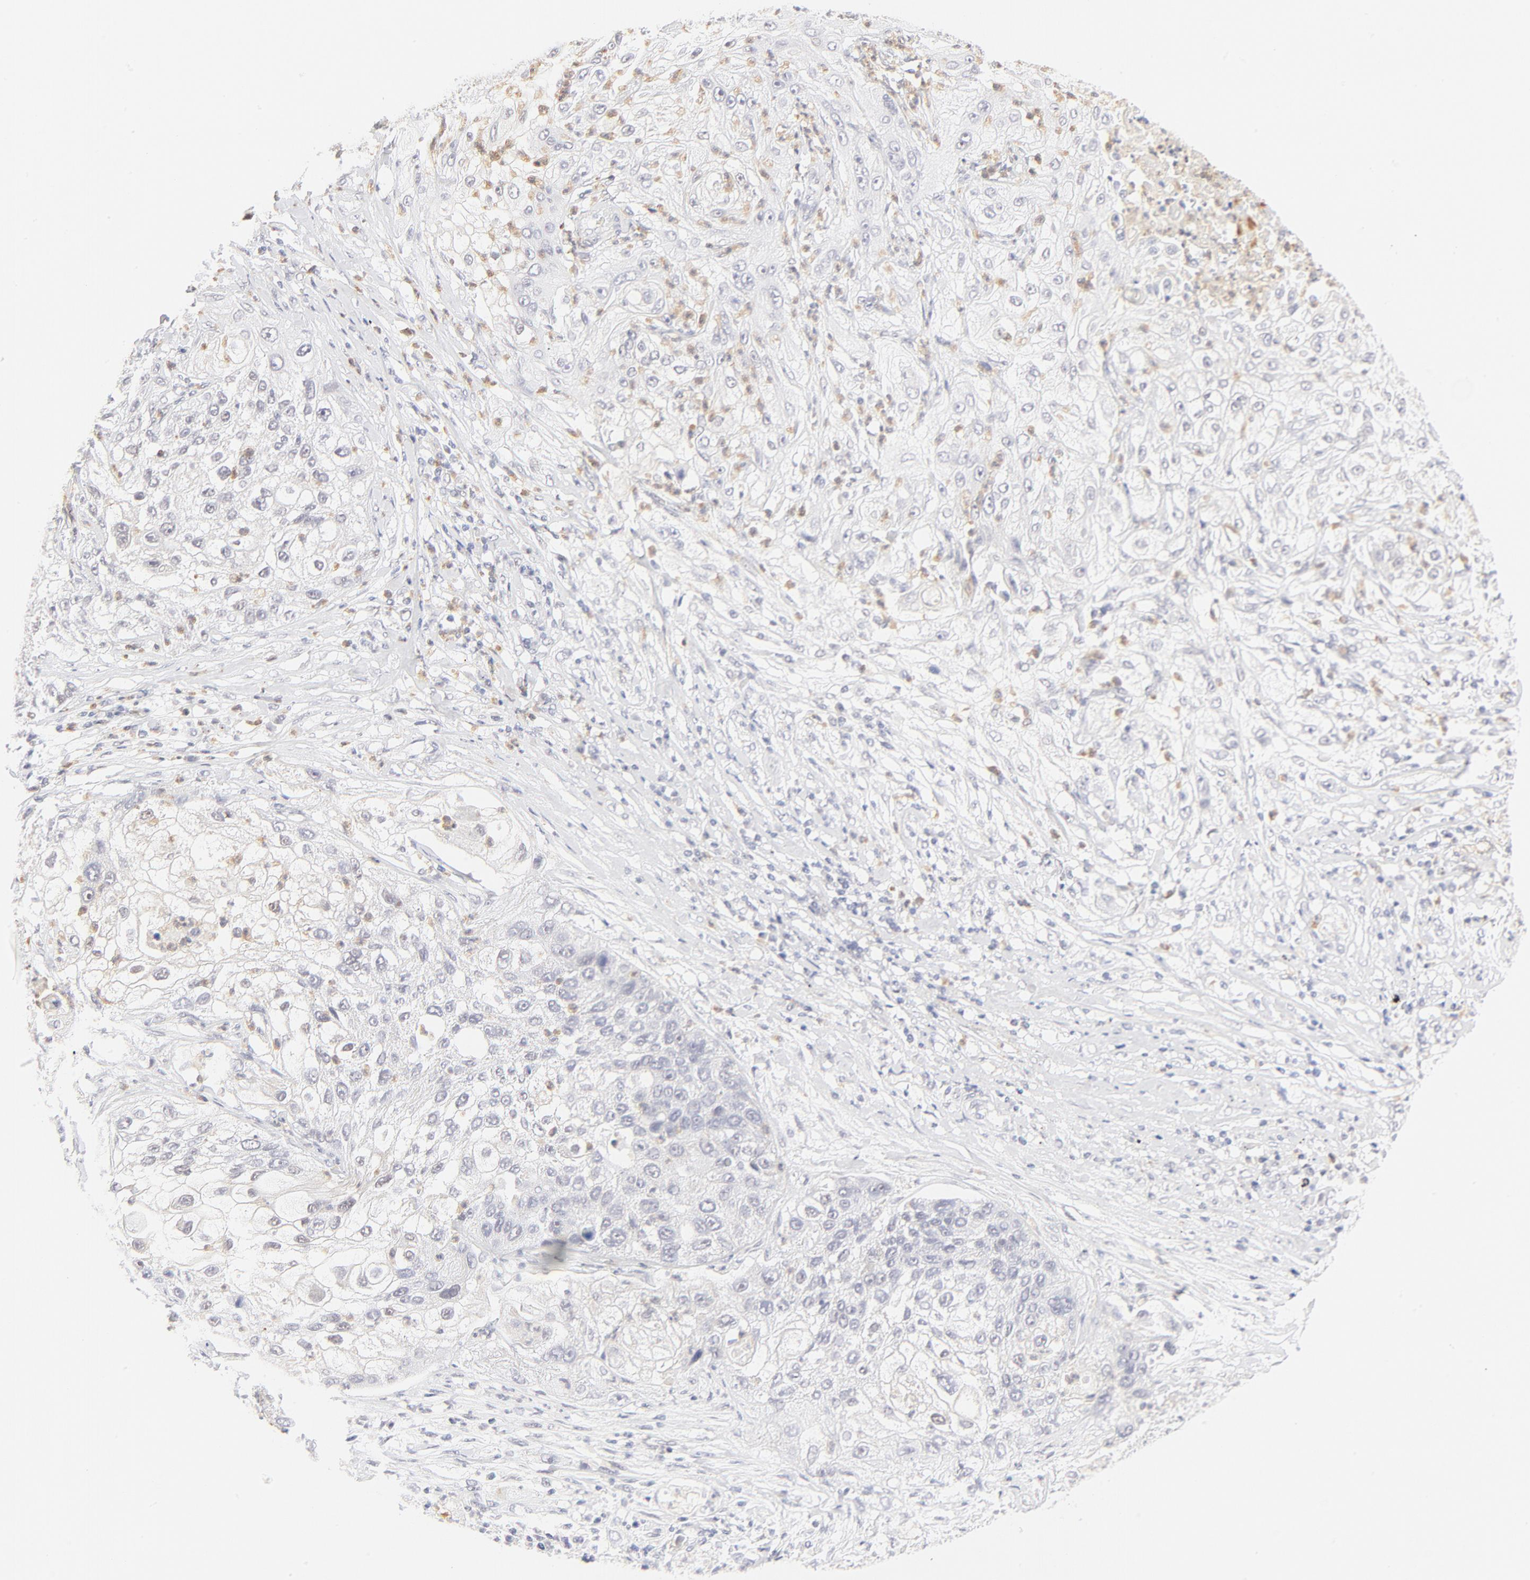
{"staining": {"intensity": "weak", "quantity": "<25%", "location": "nuclear"}, "tissue": "lung cancer", "cell_type": "Tumor cells", "image_type": "cancer", "snomed": [{"axis": "morphology", "description": "Inflammation, NOS"}, {"axis": "morphology", "description": "Squamous cell carcinoma, NOS"}, {"axis": "topography", "description": "Lymph node"}, {"axis": "topography", "description": "Soft tissue"}, {"axis": "topography", "description": "Lung"}], "caption": "Immunohistochemical staining of lung cancer exhibits no significant staining in tumor cells. (DAB (3,3'-diaminobenzidine) immunohistochemistry (IHC), high magnification).", "gene": "PBX1", "patient": {"sex": "male", "age": 66}}